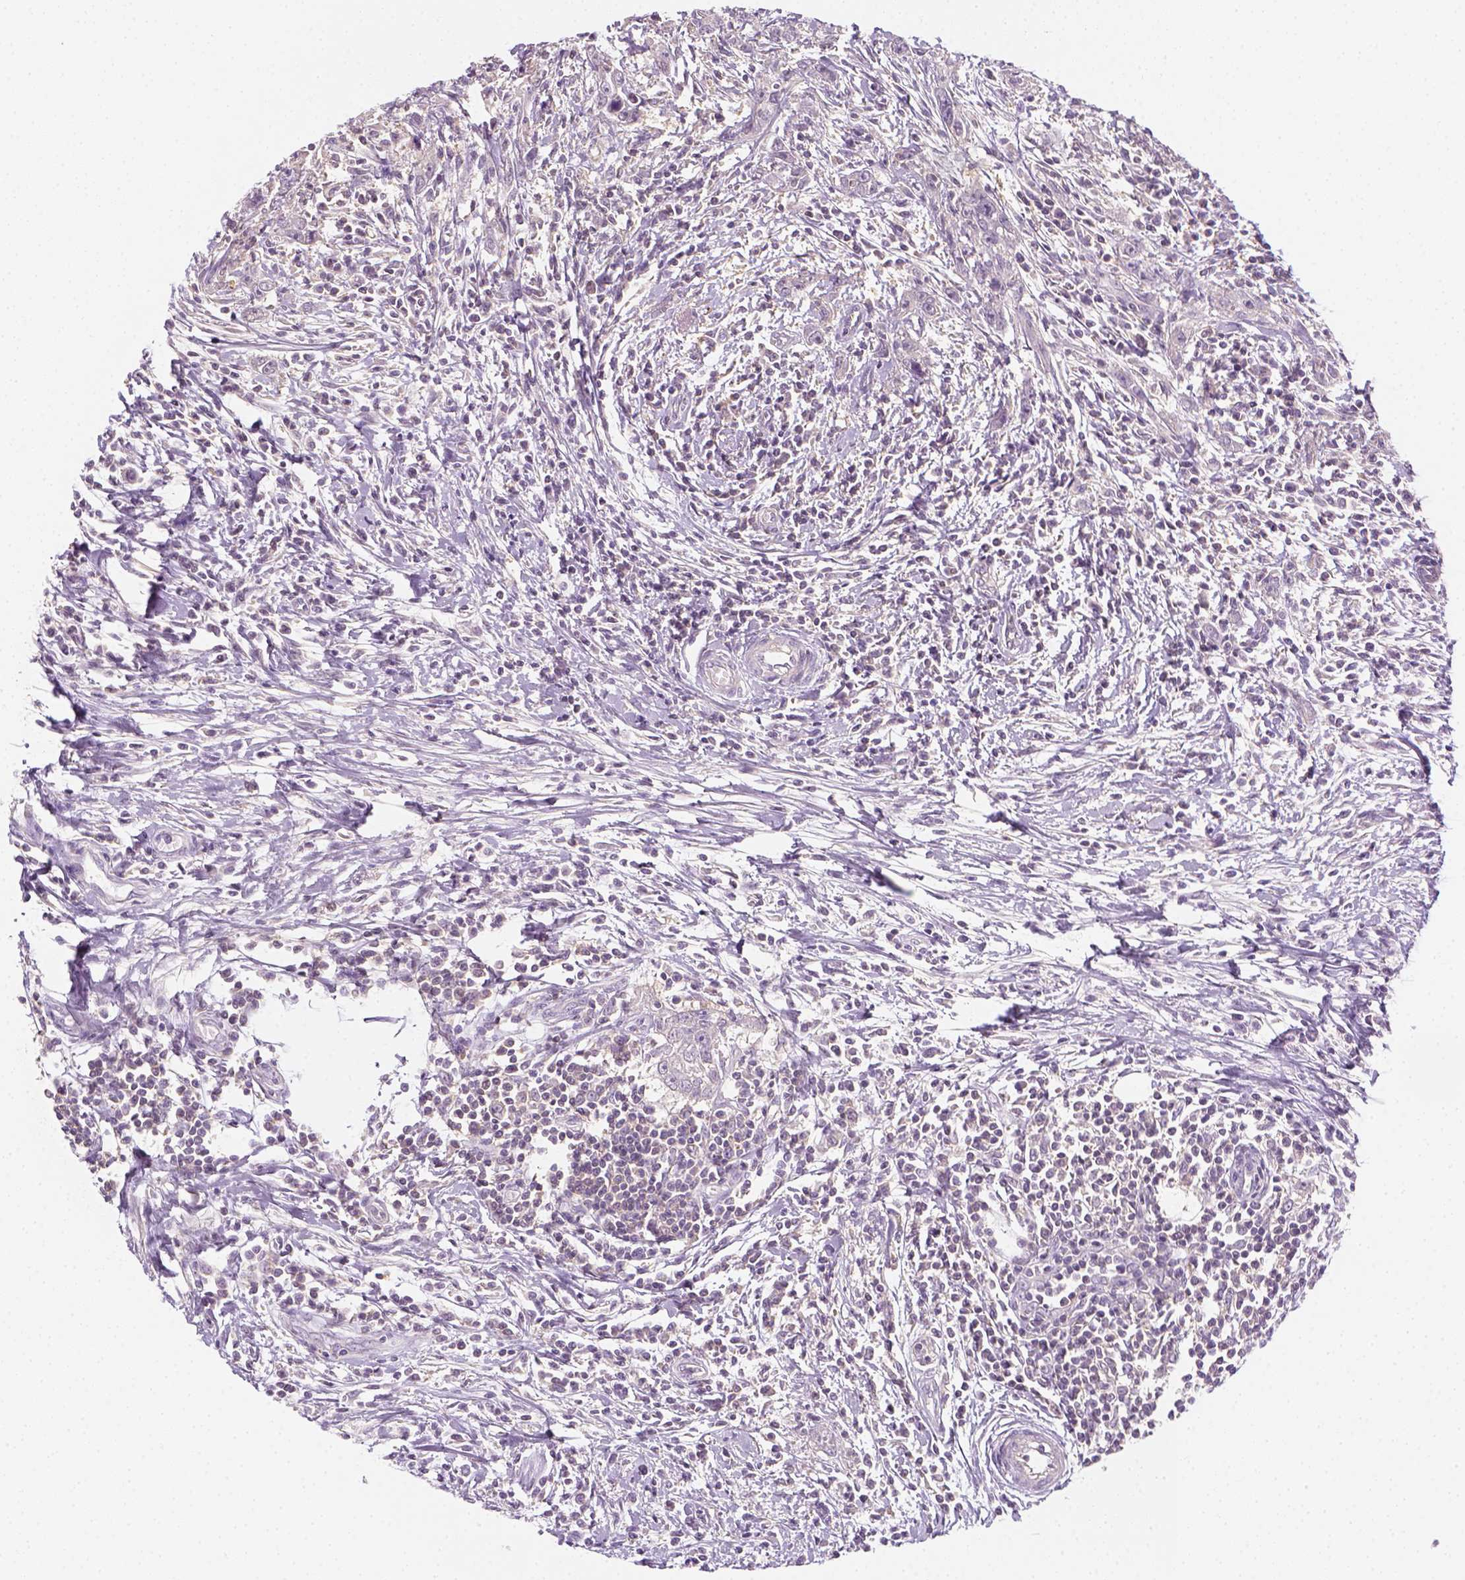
{"staining": {"intensity": "negative", "quantity": "none", "location": "none"}, "tissue": "urothelial cancer", "cell_type": "Tumor cells", "image_type": "cancer", "snomed": [{"axis": "morphology", "description": "Urothelial carcinoma, High grade"}, {"axis": "topography", "description": "Urinary bladder"}], "caption": "The immunohistochemistry (IHC) histopathology image has no significant expression in tumor cells of high-grade urothelial carcinoma tissue.", "gene": "EPHB1", "patient": {"sex": "male", "age": 83}}